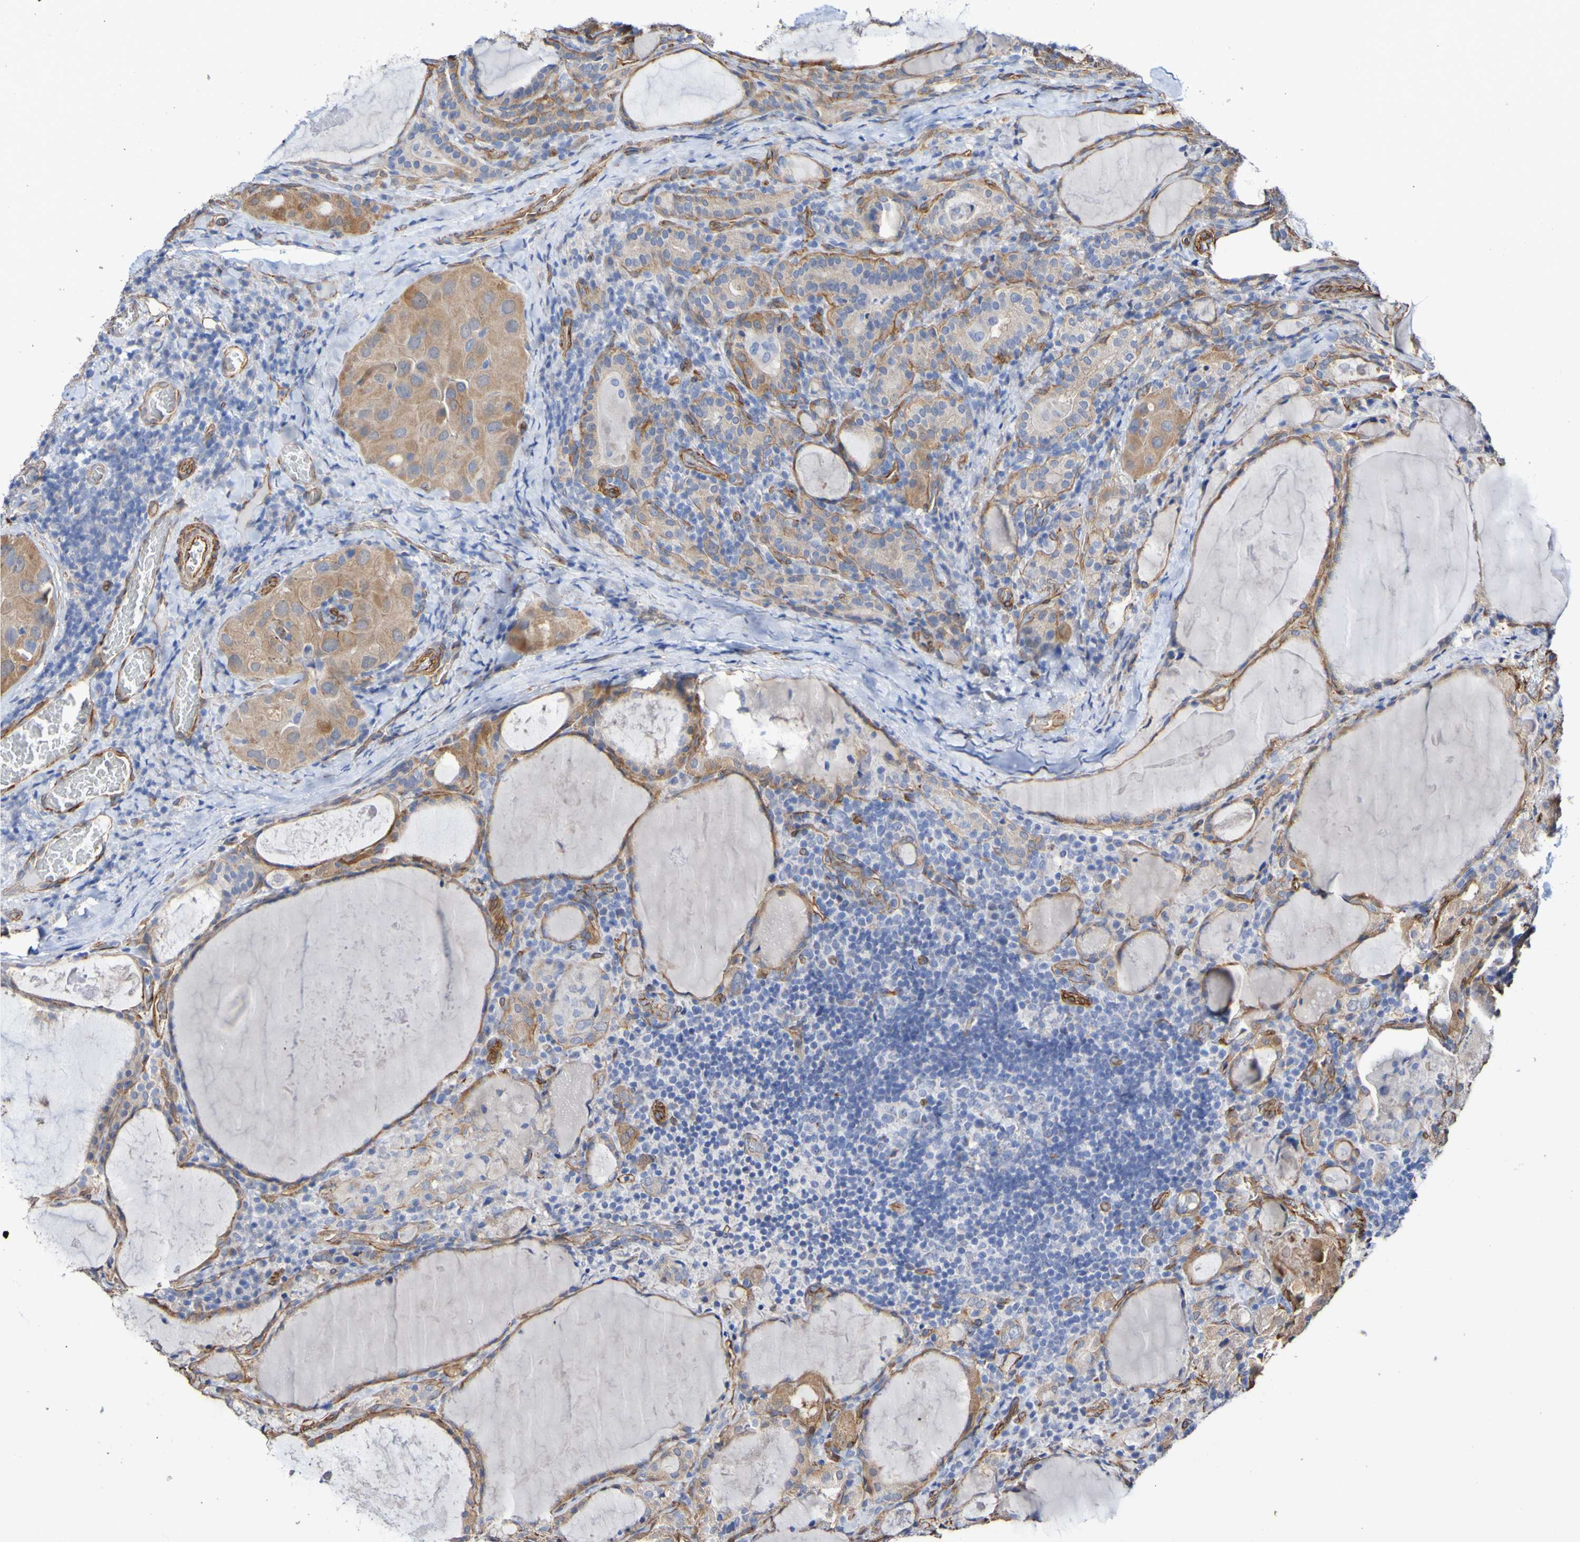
{"staining": {"intensity": "moderate", "quantity": ">75%", "location": "cytoplasmic/membranous"}, "tissue": "thyroid cancer", "cell_type": "Tumor cells", "image_type": "cancer", "snomed": [{"axis": "morphology", "description": "Papillary adenocarcinoma, NOS"}, {"axis": "topography", "description": "Thyroid gland"}], "caption": "A brown stain highlights moderate cytoplasmic/membranous expression of a protein in human thyroid cancer (papillary adenocarcinoma) tumor cells.", "gene": "ELMOD3", "patient": {"sex": "female", "age": 42}}